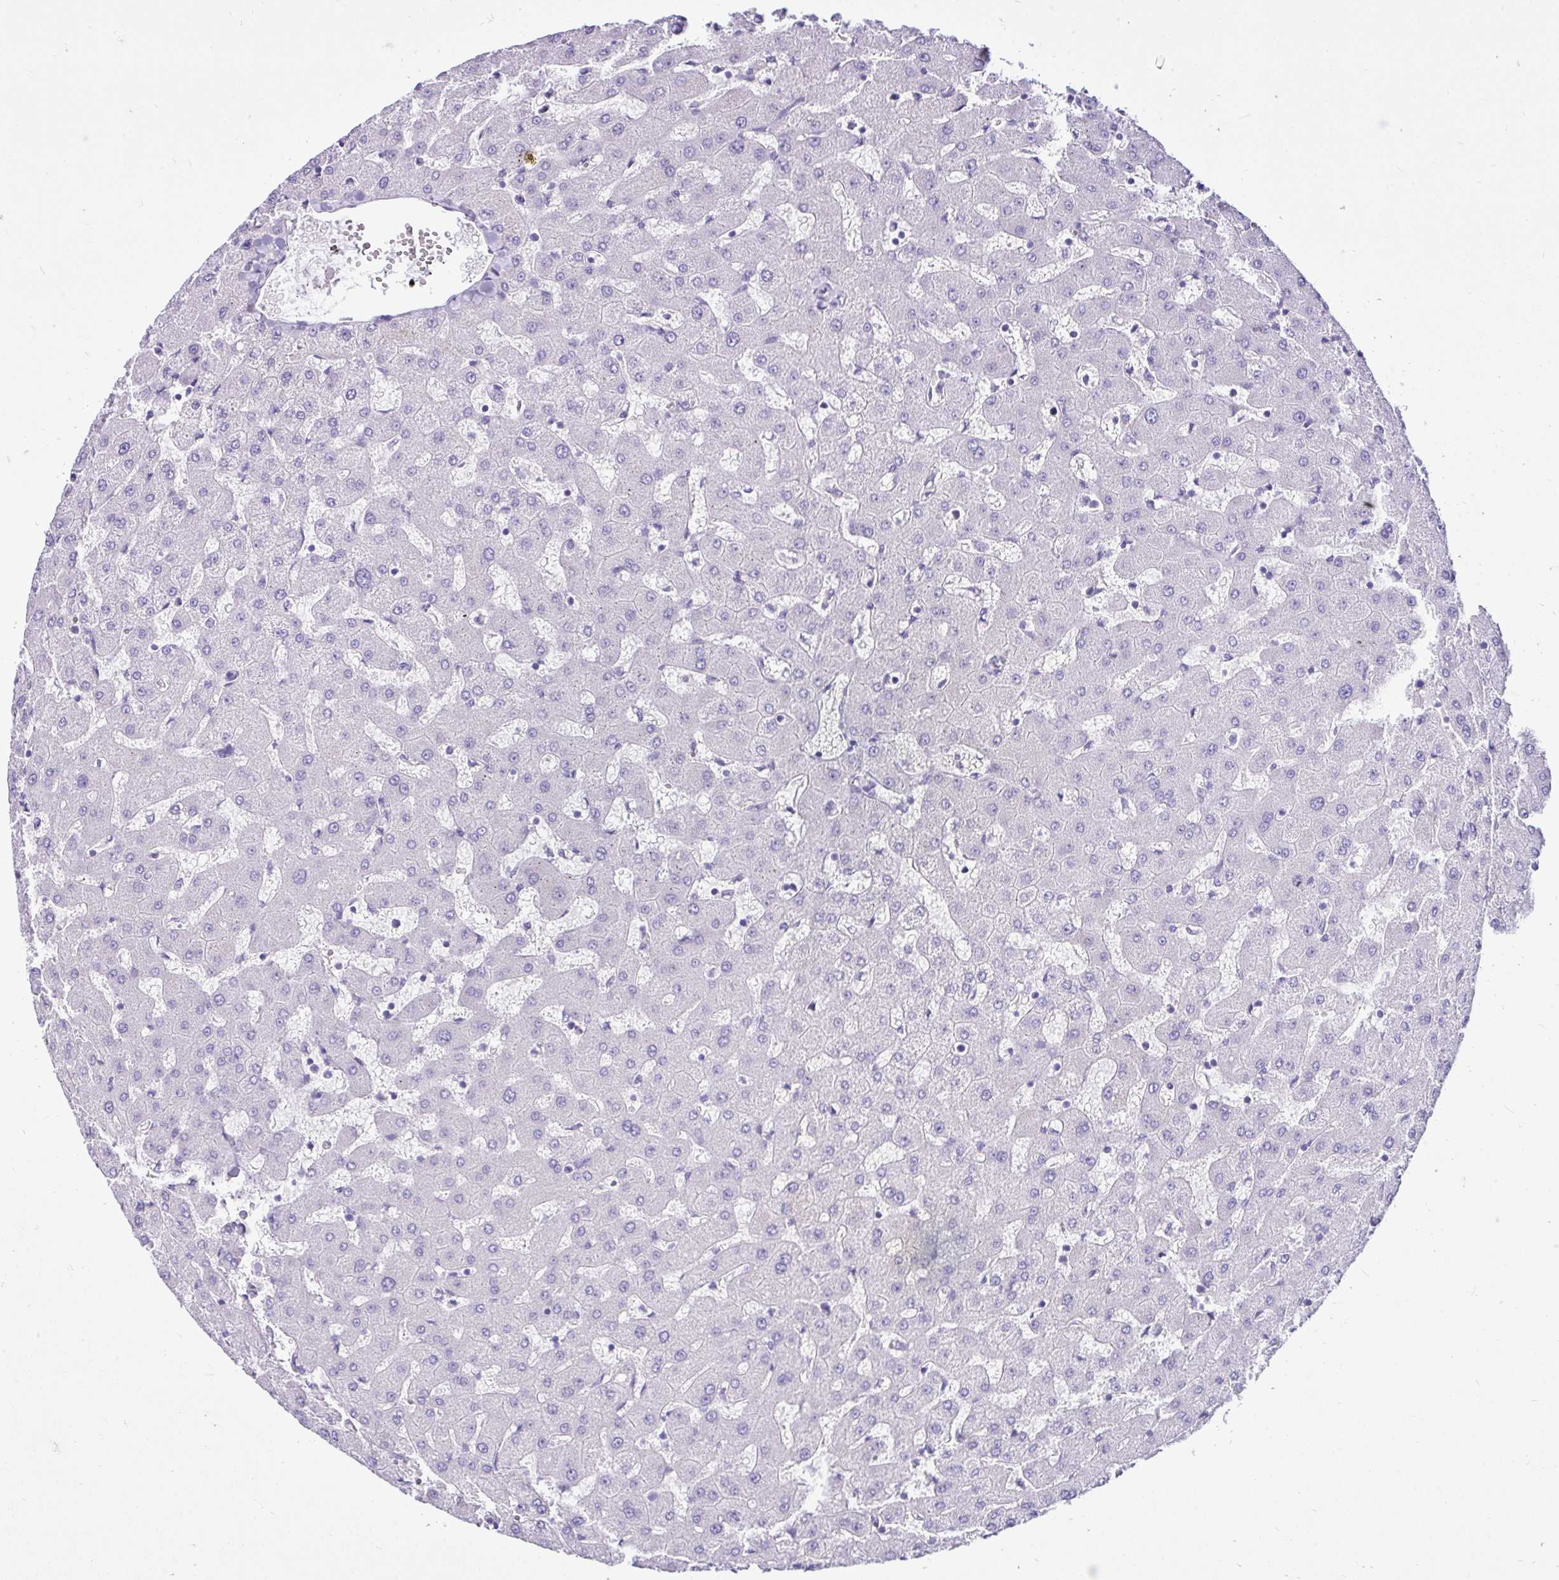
{"staining": {"intensity": "negative", "quantity": "none", "location": "none"}, "tissue": "liver", "cell_type": "Cholangiocytes", "image_type": "normal", "snomed": [{"axis": "morphology", "description": "Normal tissue, NOS"}, {"axis": "topography", "description": "Liver"}], "caption": "This is an IHC image of normal liver. There is no expression in cholangiocytes.", "gene": "CYP19A1", "patient": {"sex": "female", "age": 63}}